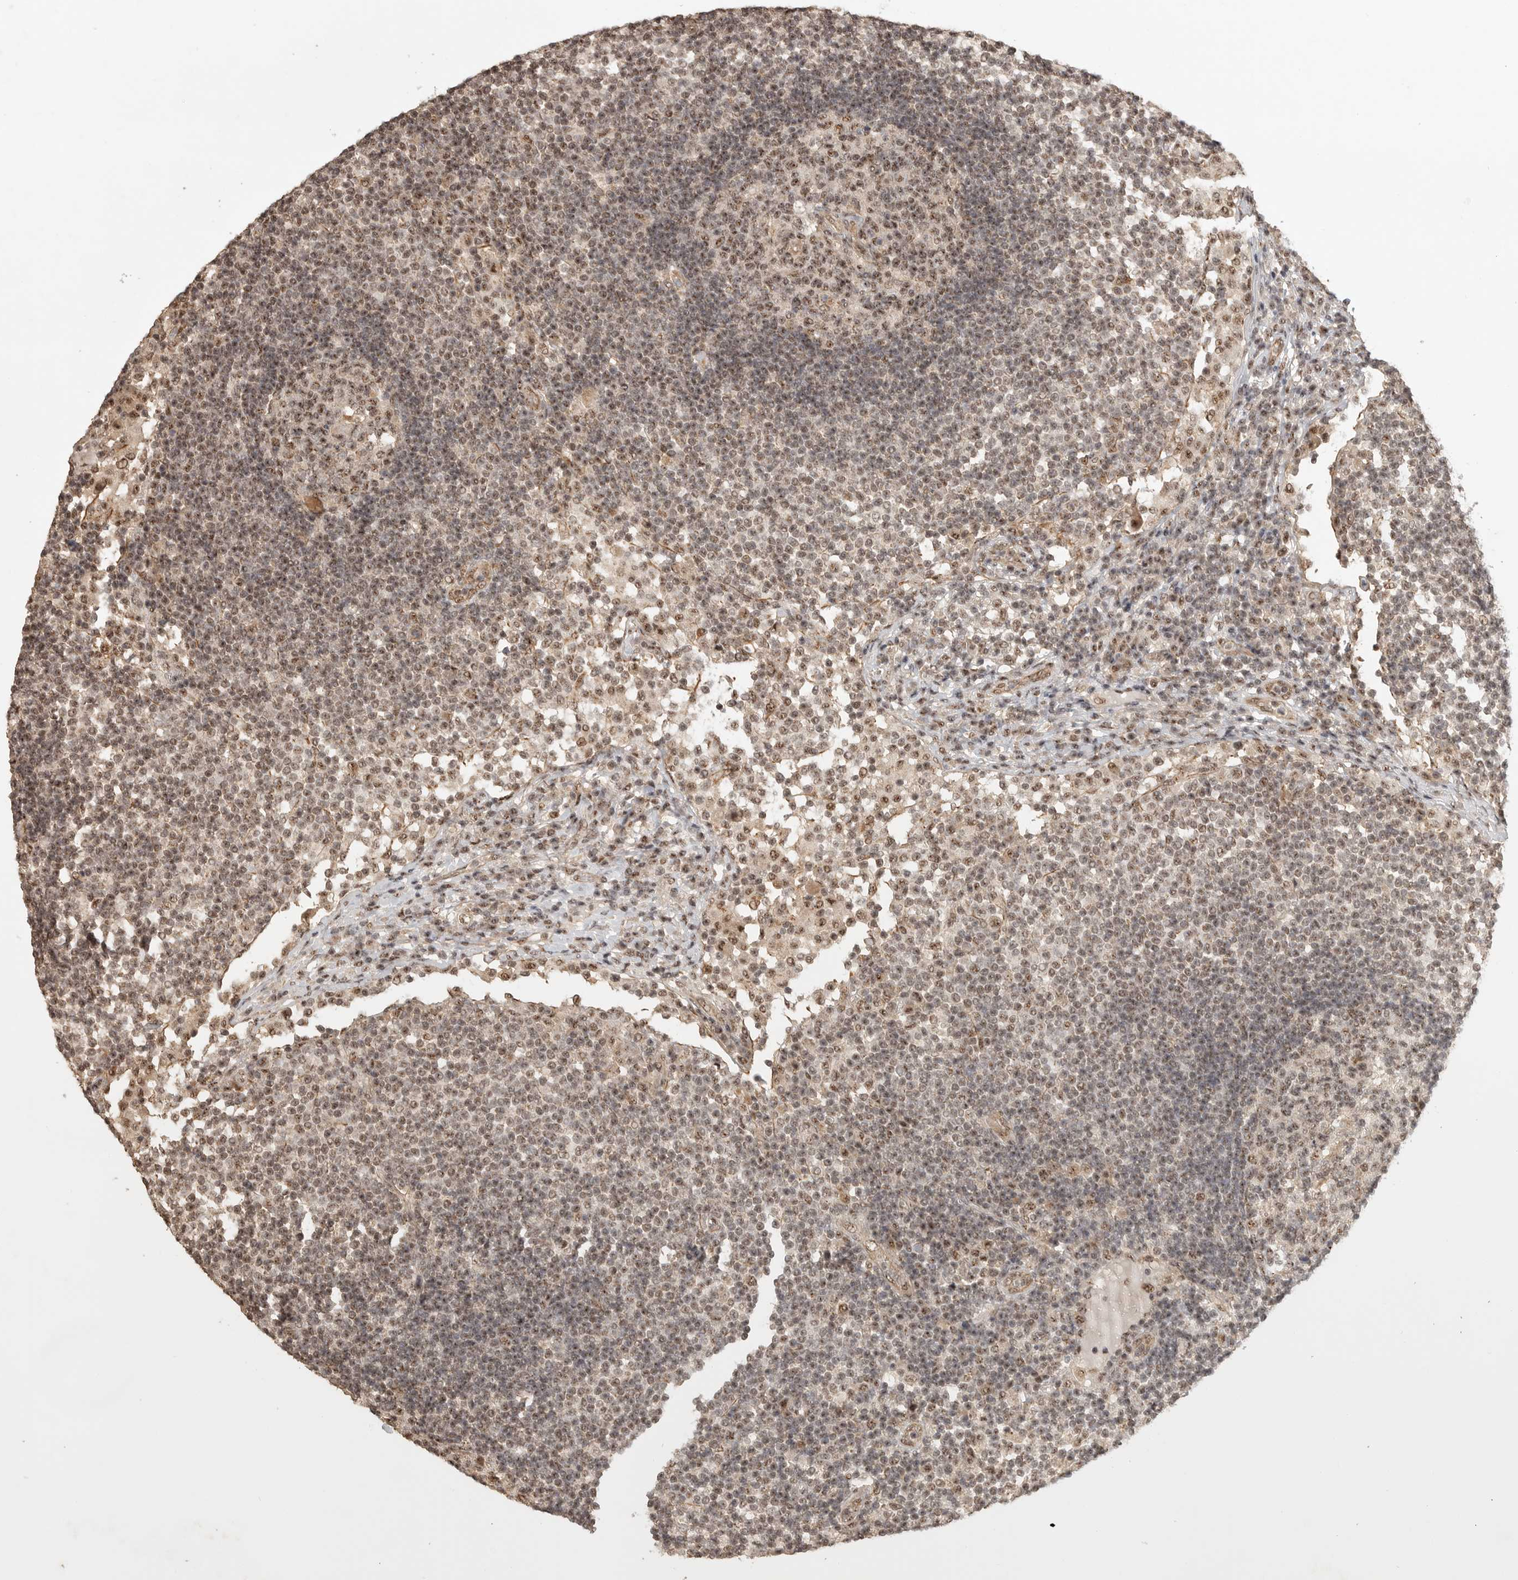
{"staining": {"intensity": "moderate", "quantity": ">75%", "location": "nuclear"}, "tissue": "lymph node", "cell_type": "Germinal center cells", "image_type": "normal", "snomed": [{"axis": "morphology", "description": "Normal tissue, NOS"}, {"axis": "topography", "description": "Lymph node"}], "caption": "Immunohistochemistry (IHC) histopathology image of unremarkable lymph node: human lymph node stained using immunohistochemistry (IHC) displays medium levels of moderate protein expression localized specifically in the nuclear of germinal center cells, appearing as a nuclear brown color.", "gene": "POMP", "patient": {"sex": "female", "age": 53}}